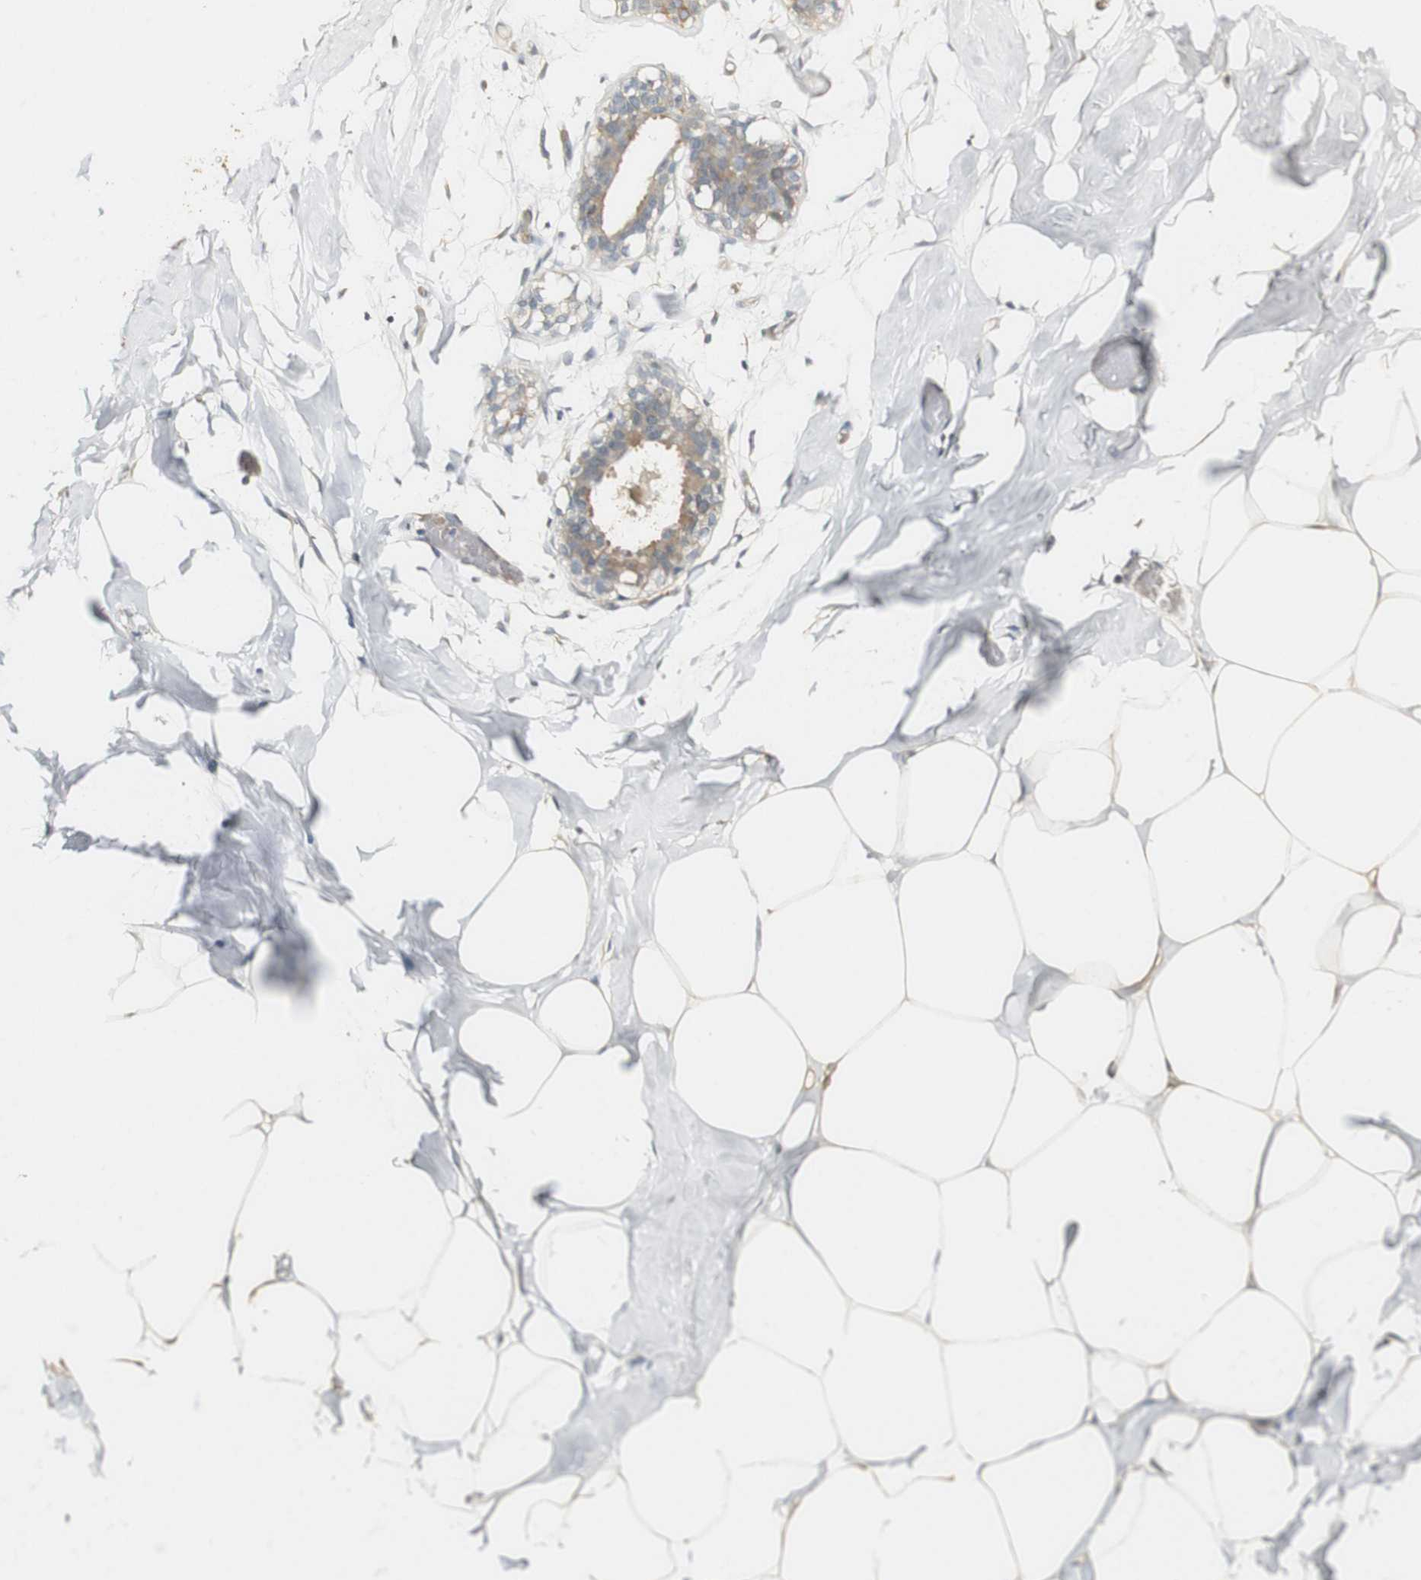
{"staining": {"intensity": "moderate", "quantity": "25%-75%", "location": "cytoplasmic/membranous"}, "tissue": "adipose tissue", "cell_type": "Adipocytes", "image_type": "normal", "snomed": [{"axis": "morphology", "description": "Normal tissue, NOS"}, {"axis": "topography", "description": "Breast"}, {"axis": "topography", "description": "Adipose tissue"}], "caption": "A high-resolution image shows IHC staining of unremarkable adipose tissue, which shows moderate cytoplasmic/membranous positivity in approximately 25%-75% of adipocytes. (Stains: DAB (3,3'-diaminobenzidine) in brown, nuclei in blue, Microscopy: brightfield microscopy at high magnification).", "gene": "SYT7", "patient": {"sex": "female", "age": 25}}